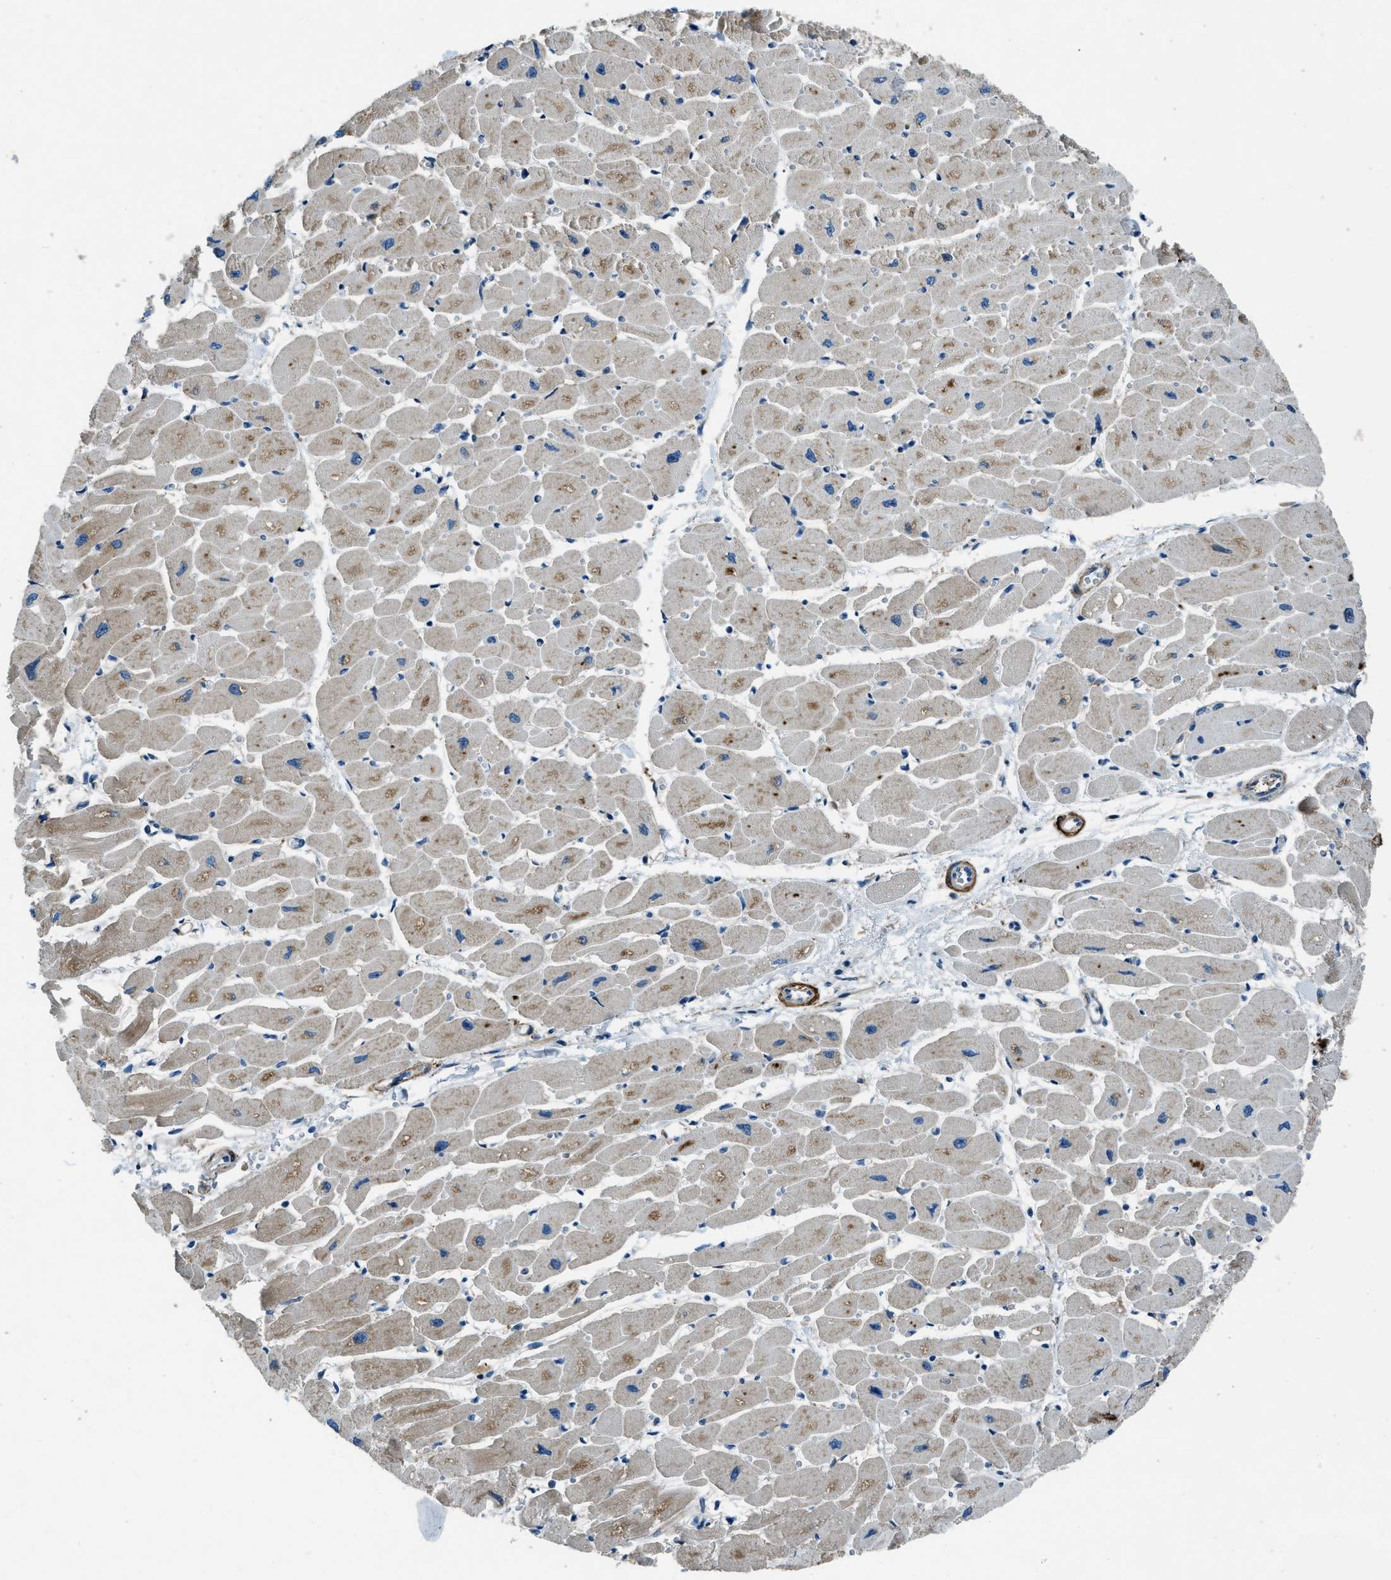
{"staining": {"intensity": "moderate", "quantity": ">75%", "location": "cytoplasmic/membranous"}, "tissue": "heart muscle", "cell_type": "Cardiomyocytes", "image_type": "normal", "snomed": [{"axis": "morphology", "description": "Normal tissue, NOS"}, {"axis": "topography", "description": "Heart"}], "caption": "Heart muscle was stained to show a protein in brown. There is medium levels of moderate cytoplasmic/membranous staining in about >75% of cardiomyocytes. The staining is performed using DAB brown chromogen to label protein expression. The nuclei are counter-stained blue using hematoxylin.", "gene": "NUDCD3", "patient": {"sex": "female", "age": 54}}